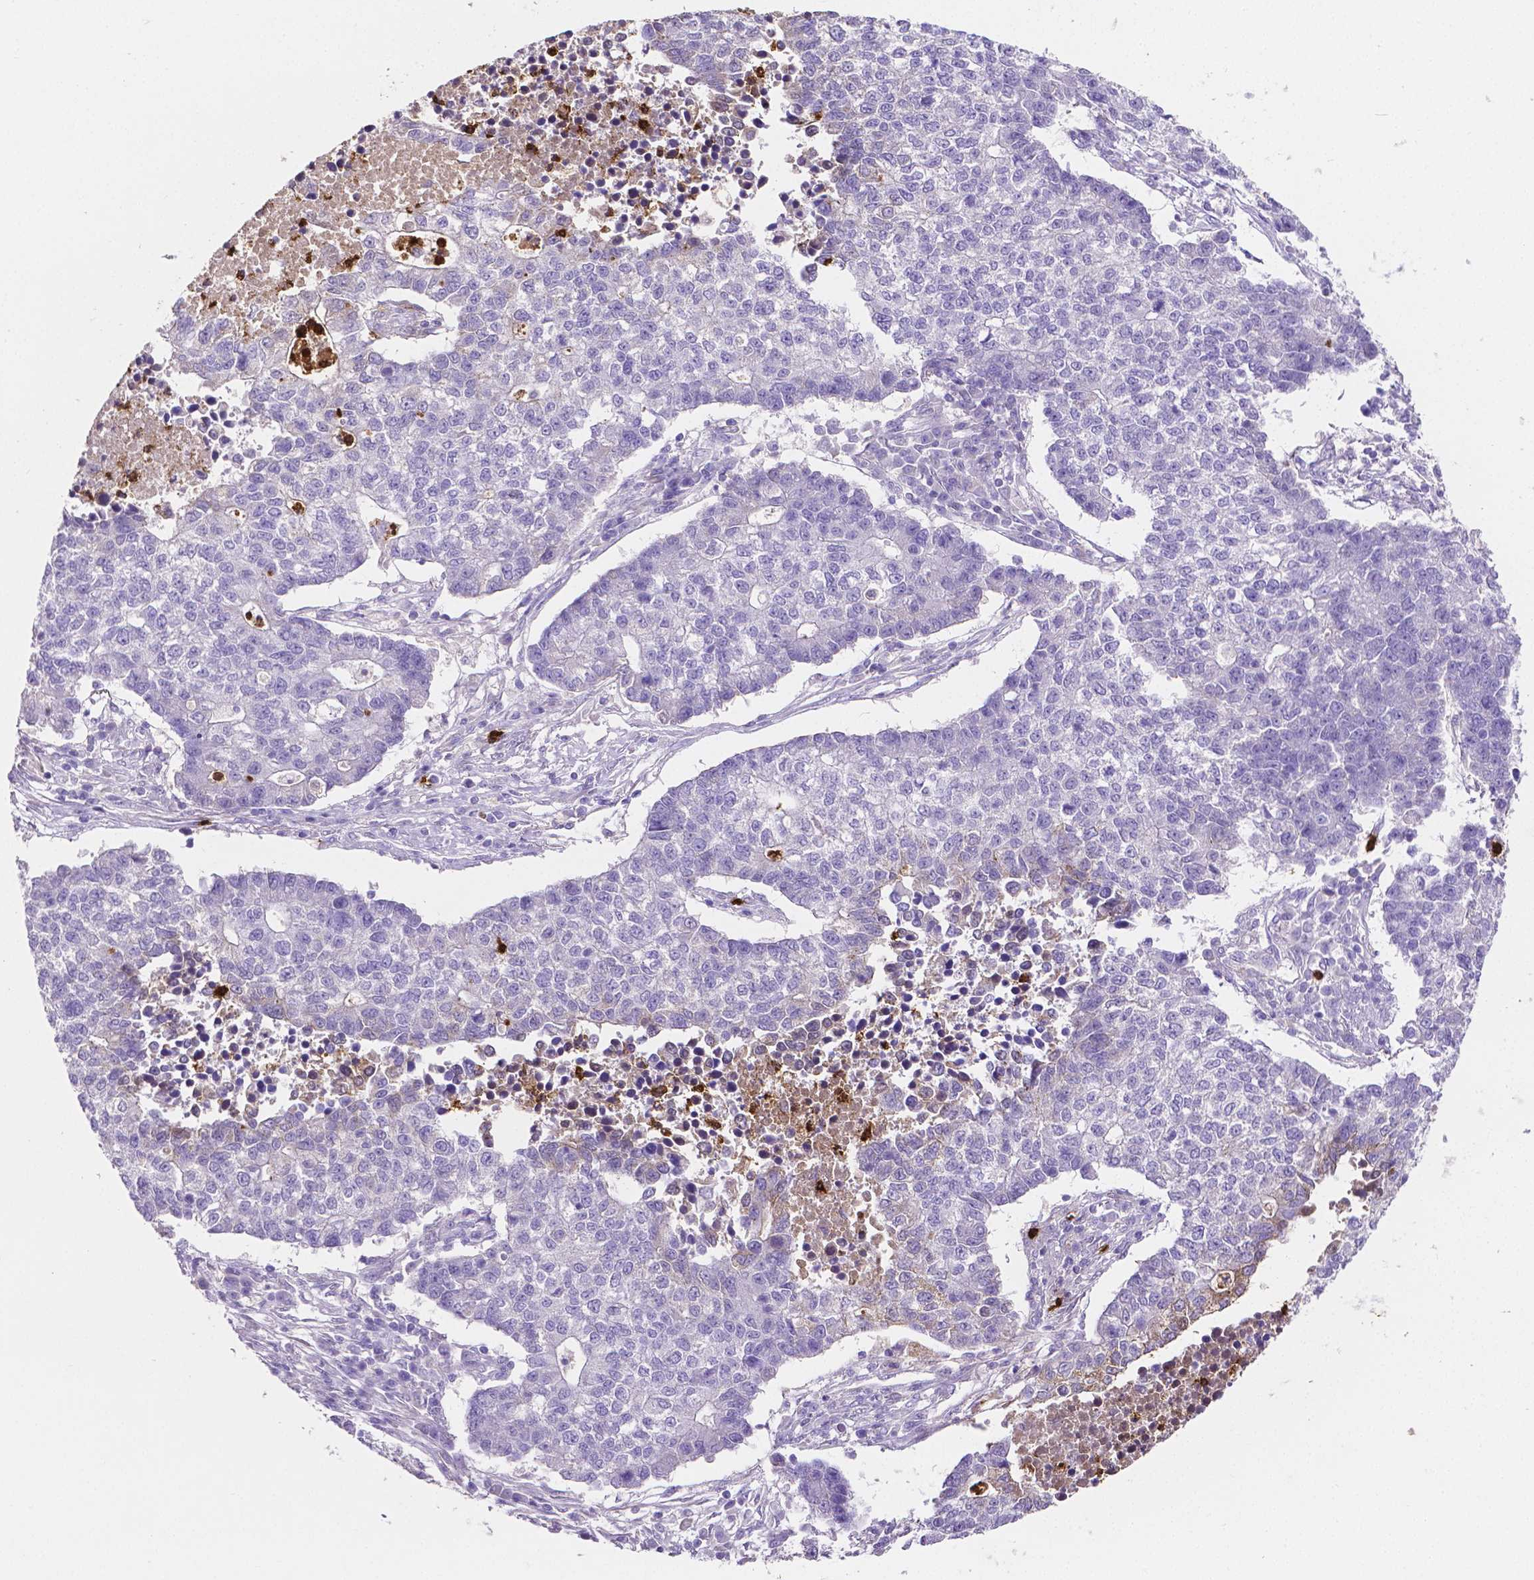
{"staining": {"intensity": "negative", "quantity": "none", "location": "none"}, "tissue": "lung cancer", "cell_type": "Tumor cells", "image_type": "cancer", "snomed": [{"axis": "morphology", "description": "Adenocarcinoma, NOS"}, {"axis": "topography", "description": "Lung"}], "caption": "An immunohistochemistry (IHC) image of lung adenocarcinoma is shown. There is no staining in tumor cells of lung adenocarcinoma. (Stains: DAB (3,3'-diaminobenzidine) immunohistochemistry (IHC) with hematoxylin counter stain, Microscopy: brightfield microscopy at high magnification).", "gene": "MMP9", "patient": {"sex": "male", "age": 57}}